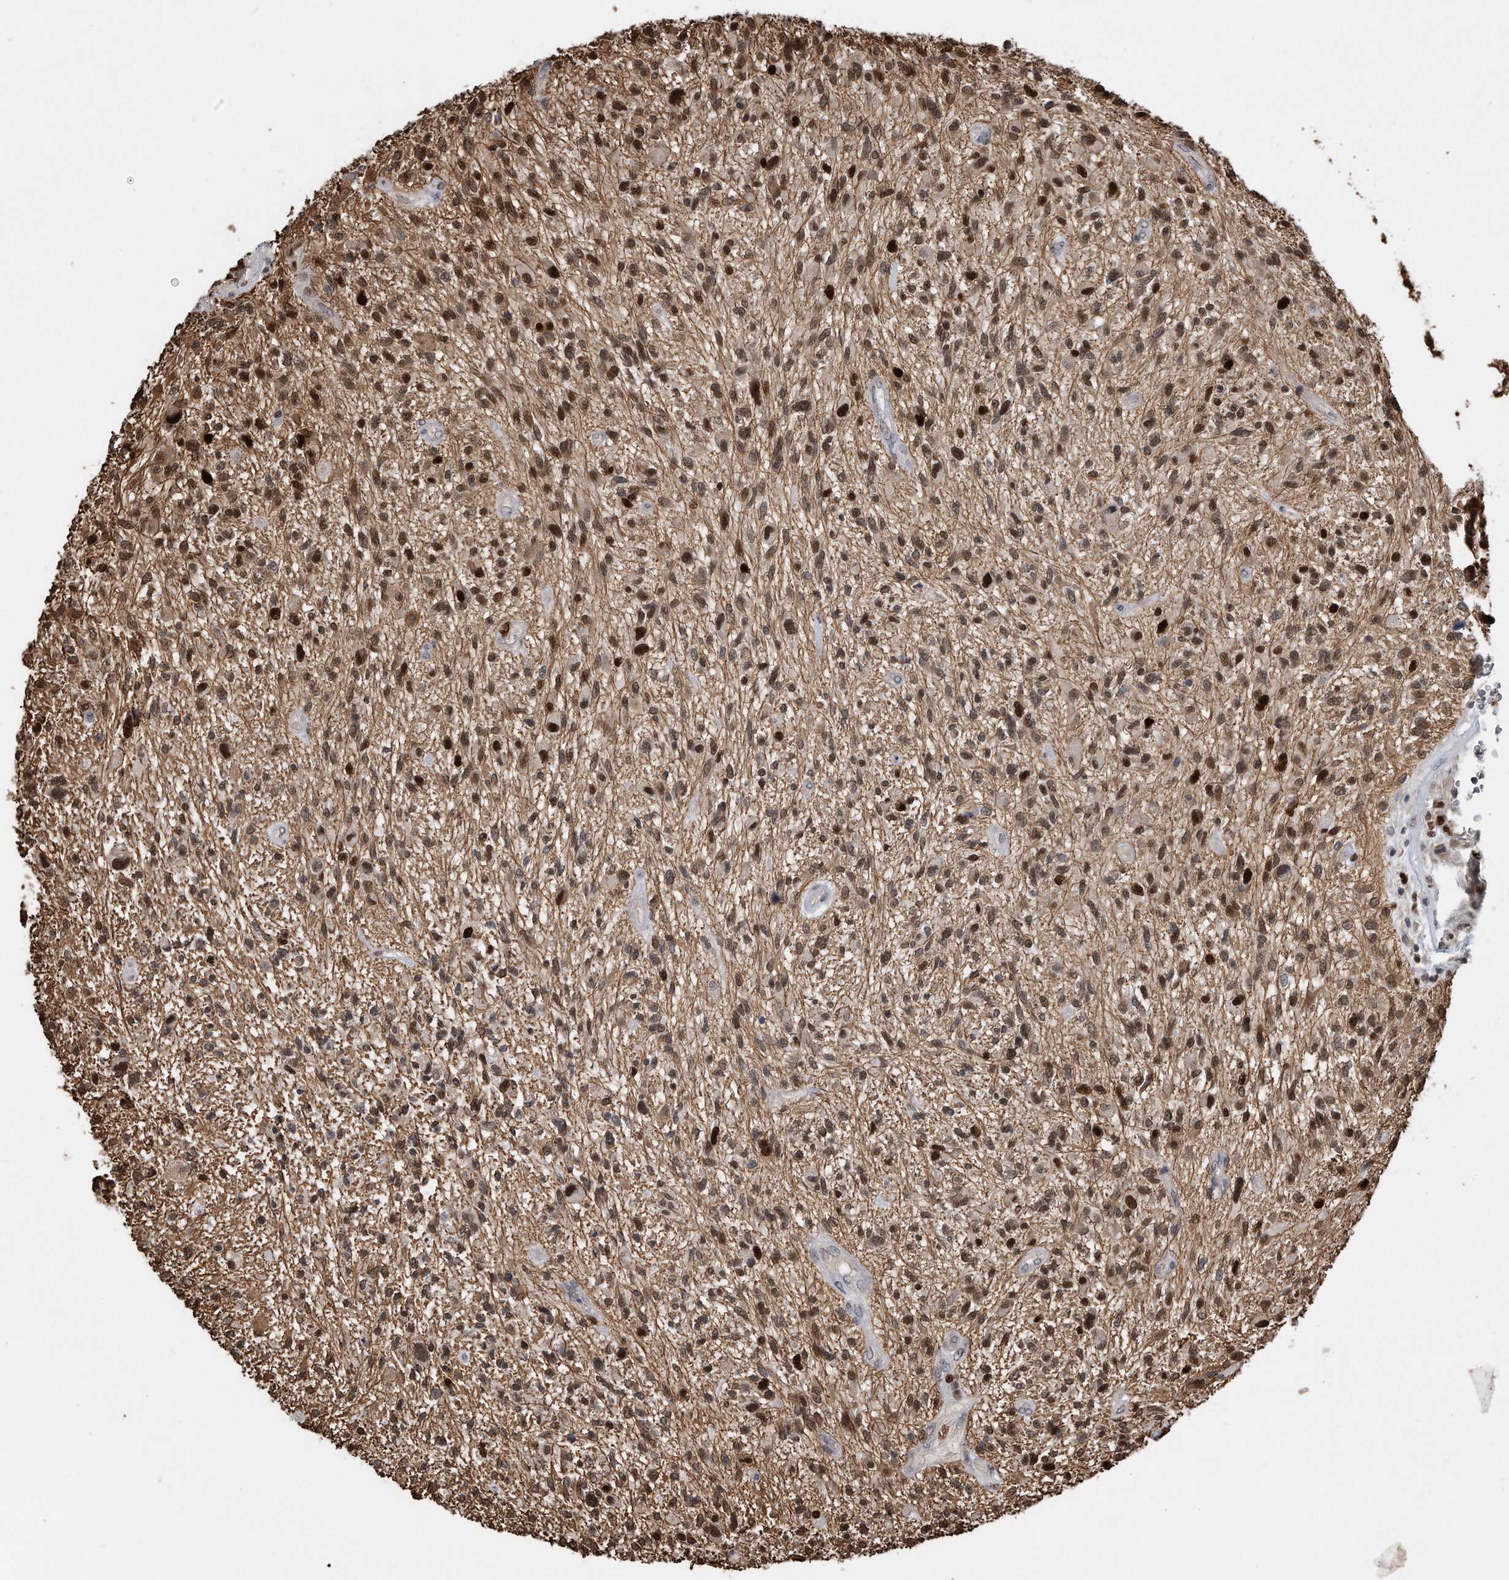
{"staining": {"intensity": "strong", "quantity": "25%-75%", "location": "nuclear"}, "tissue": "glioma", "cell_type": "Tumor cells", "image_type": "cancer", "snomed": [{"axis": "morphology", "description": "Glioma, malignant, High grade"}, {"axis": "topography", "description": "Brain"}], "caption": "Malignant glioma (high-grade) stained with a protein marker displays strong staining in tumor cells.", "gene": "PCNA", "patient": {"sex": "male", "age": 47}}